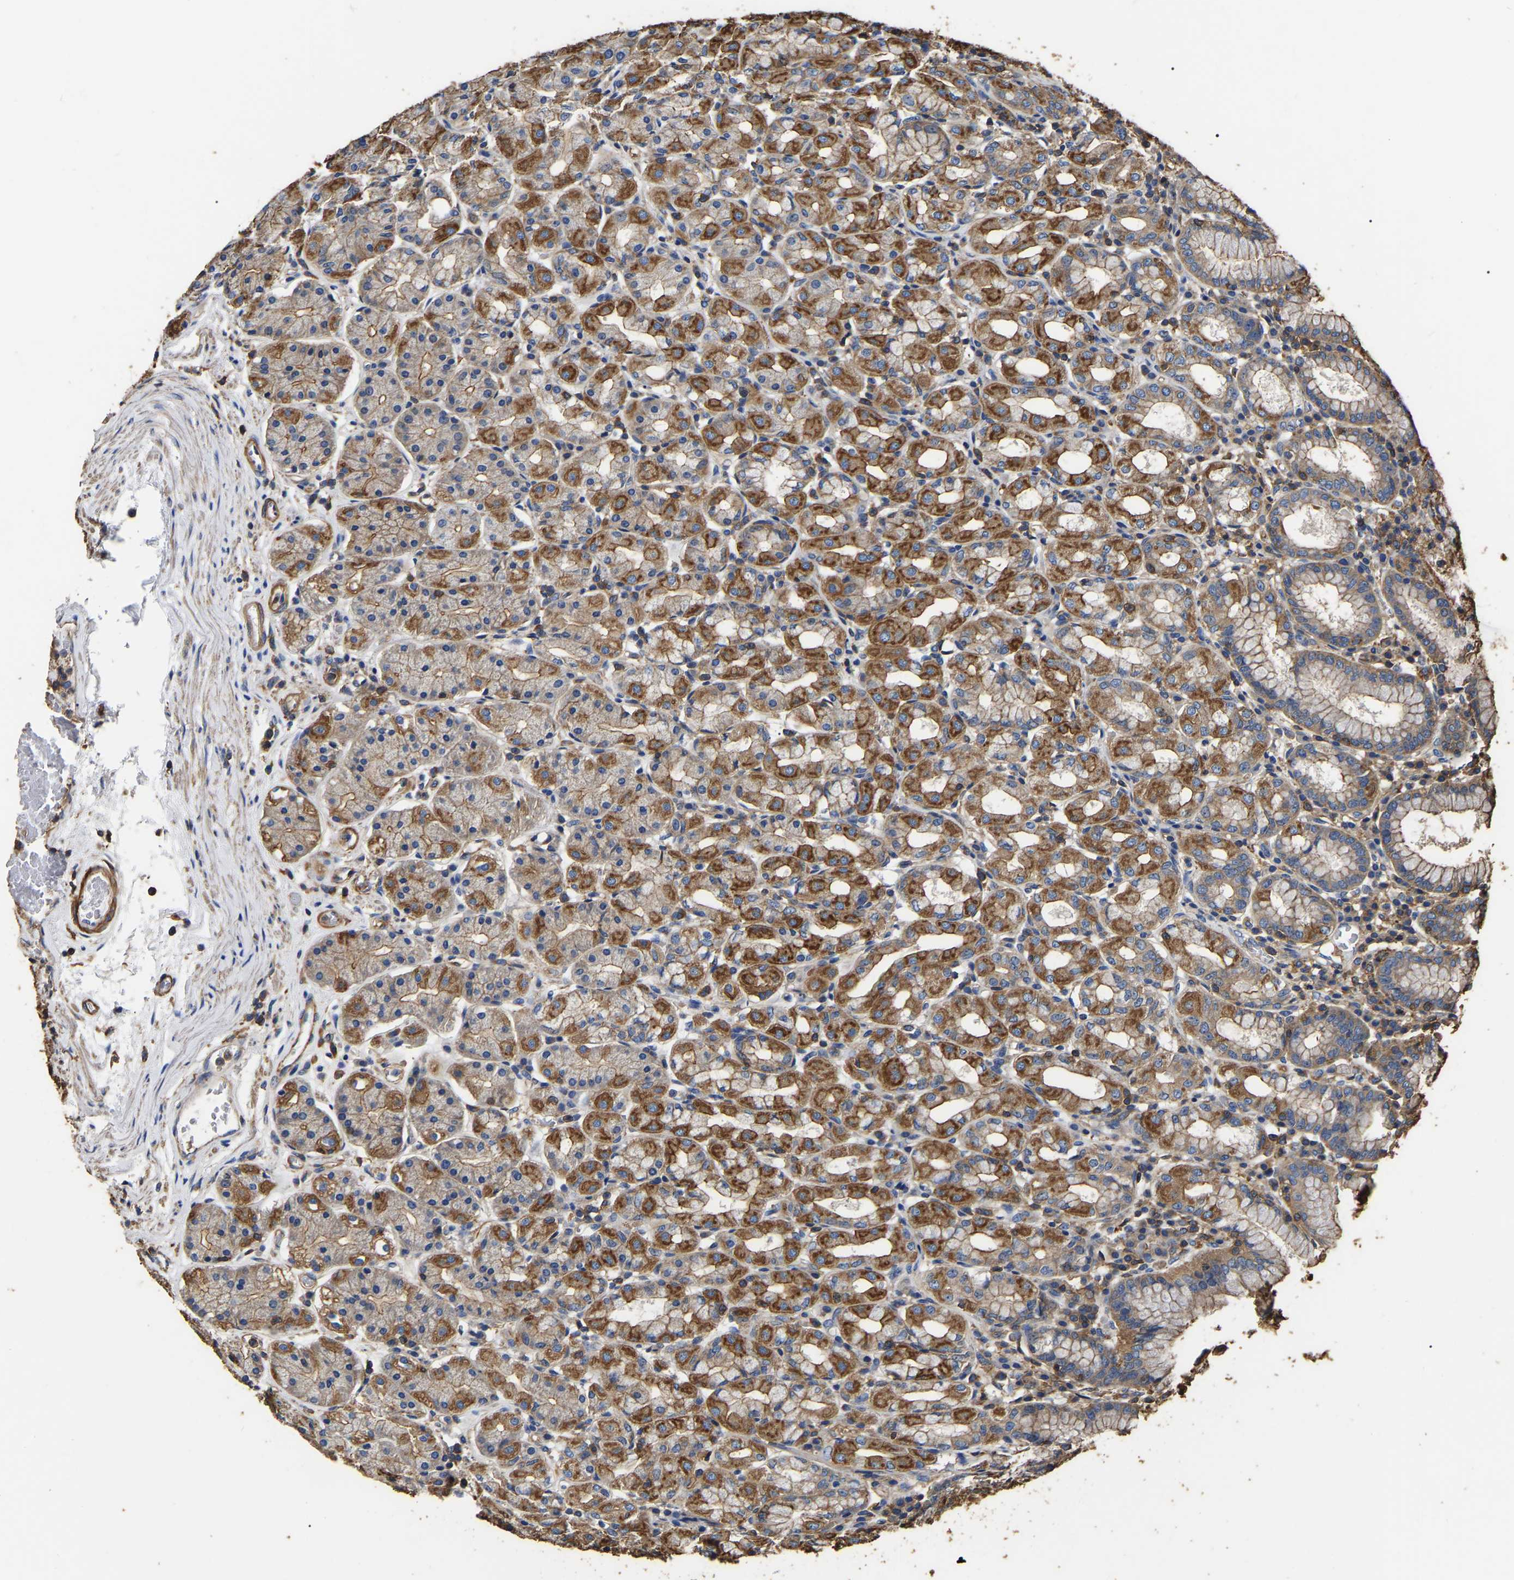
{"staining": {"intensity": "moderate", "quantity": ">75%", "location": "cytoplasmic/membranous"}, "tissue": "stomach", "cell_type": "Glandular cells", "image_type": "normal", "snomed": [{"axis": "morphology", "description": "Normal tissue, NOS"}, {"axis": "topography", "description": "Stomach"}, {"axis": "topography", "description": "Stomach, lower"}], "caption": "Stomach stained with DAB immunohistochemistry (IHC) displays medium levels of moderate cytoplasmic/membranous expression in about >75% of glandular cells.", "gene": "ARMT1", "patient": {"sex": "female", "age": 56}}